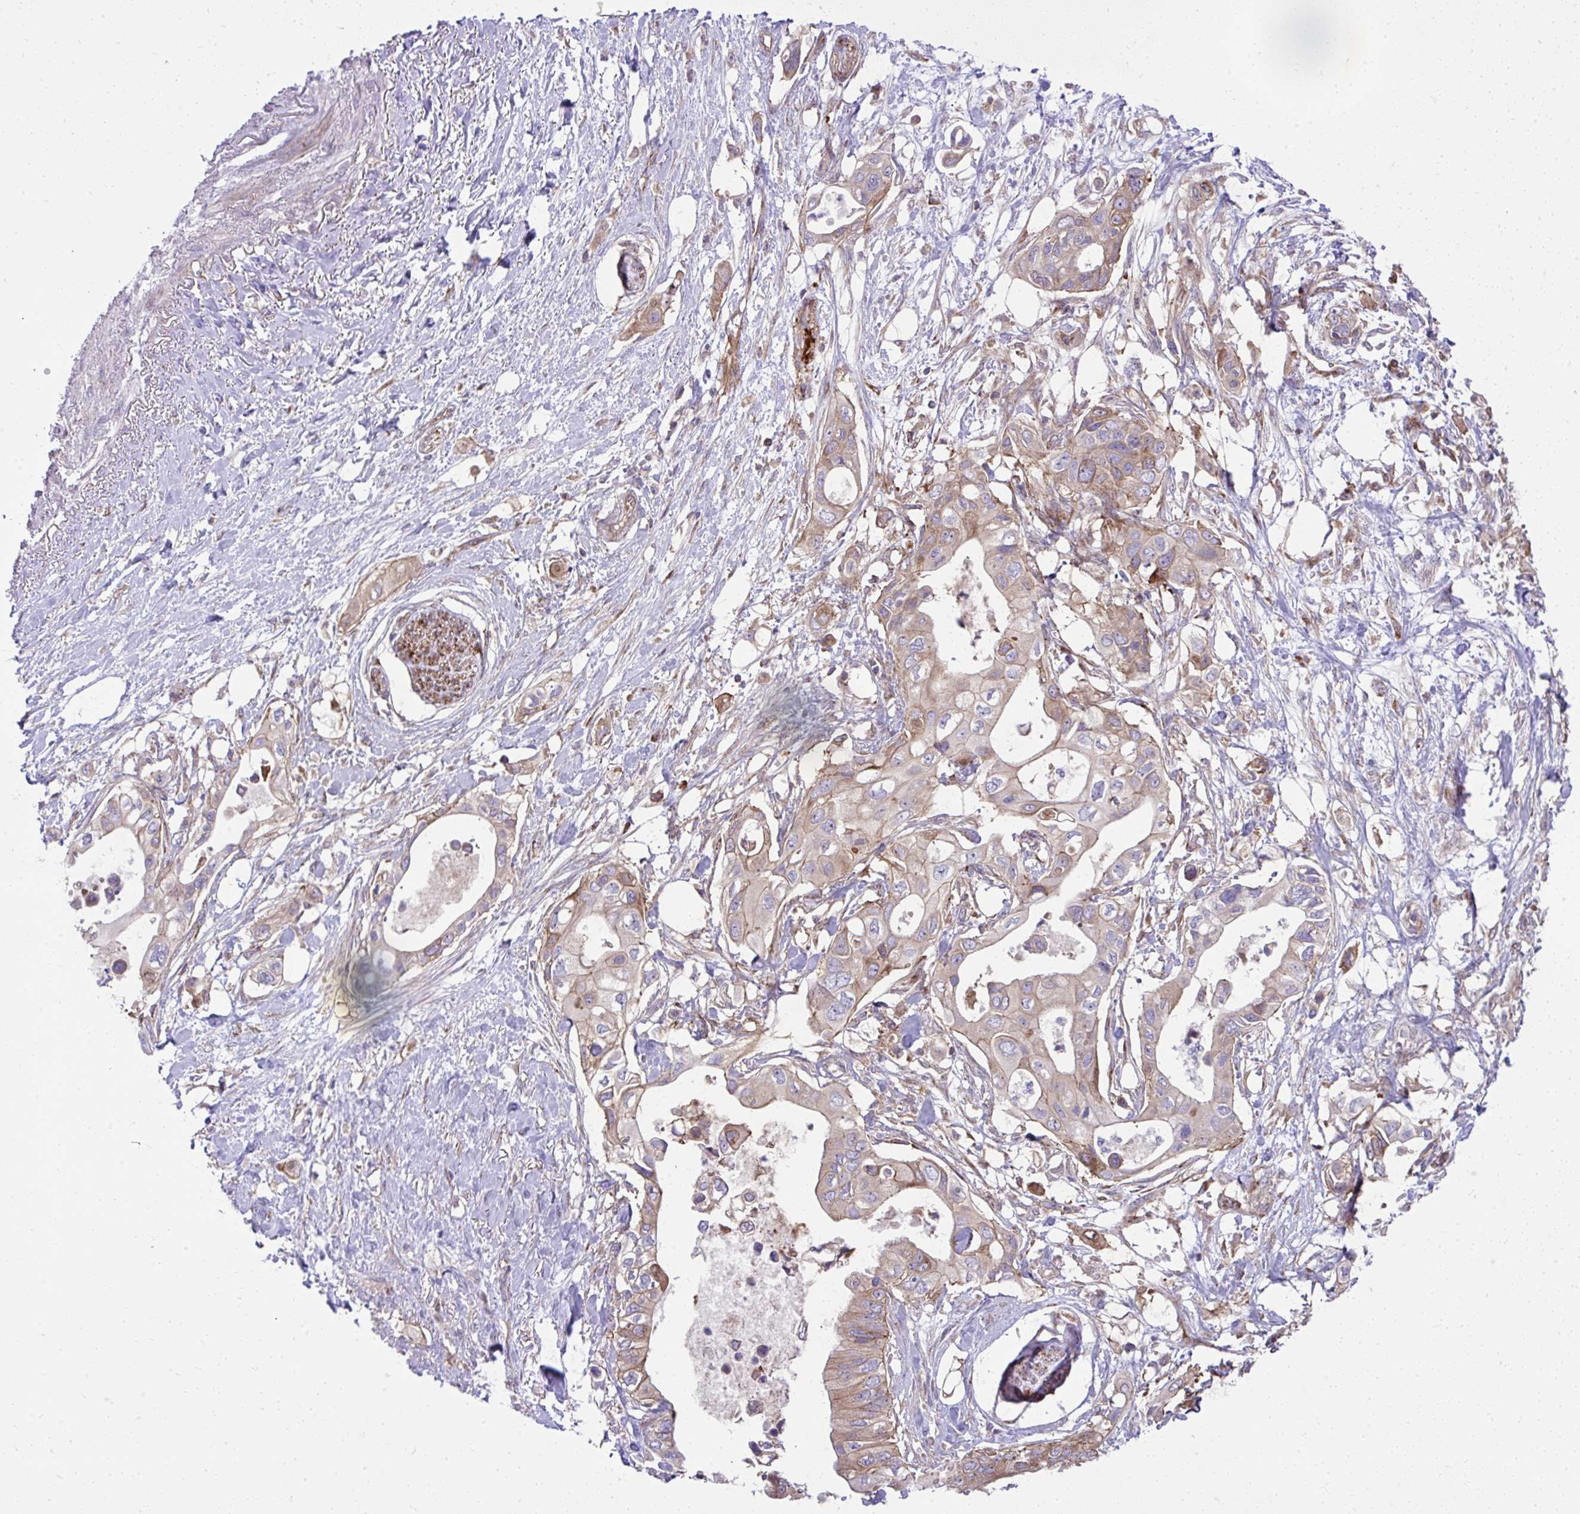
{"staining": {"intensity": "weak", "quantity": ">75%", "location": "cytoplasmic/membranous"}, "tissue": "pancreatic cancer", "cell_type": "Tumor cells", "image_type": "cancer", "snomed": [{"axis": "morphology", "description": "Adenocarcinoma, NOS"}, {"axis": "topography", "description": "Pancreas"}], "caption": "Pancreatic cancer stained for a protein (brown) demonstrates weak cytoplasmic/membranous positive expression in about >75% of tumor cells.", "gene": "NMNAT3", "patient": {"sex": "female", "age": 63}}